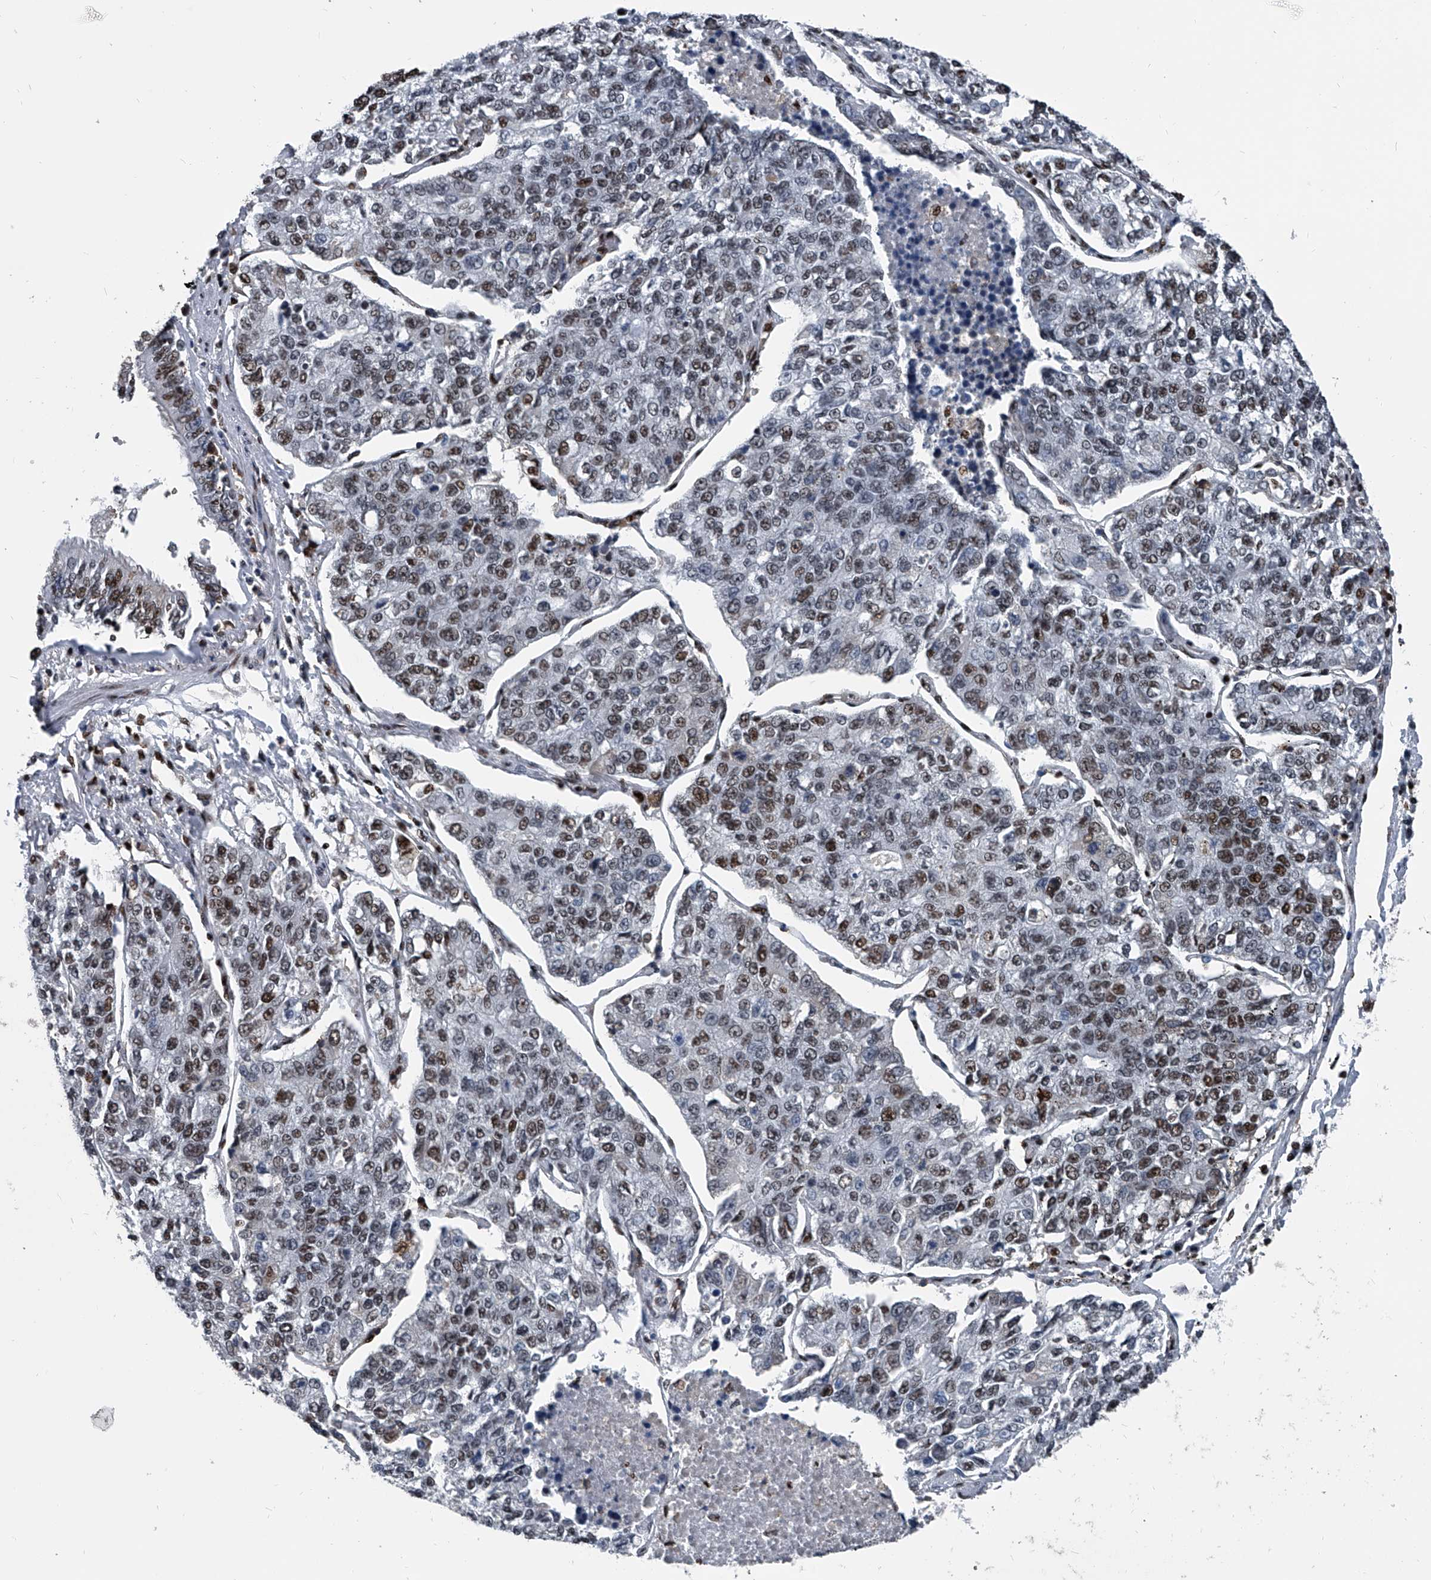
{"staining": {"intensity": "weak", "quantity": "25%-75%", "location": "nuclear"}, "tissue": "lung cancer", "cell_type": "Tumor cells", "image_type": "cancer", "snomed": [{"axis": "morphology", "description": "Adenocarcinoma, NOS"}, {"axis": "topography", "description": "Lung"}], "caption": "Weak nuclear positivity is present in approximately 25%-75% of tumor cells in lung cancer (adenocarcinoma). The staining is performed using DAB (3,3'-diaminobenzidine) brown chromogen to label protein expression. The nuclei are counter-stained blue using hematoxylin.", "gene": "FKBP5", "patient": {"sex": "male", "age": 49}}